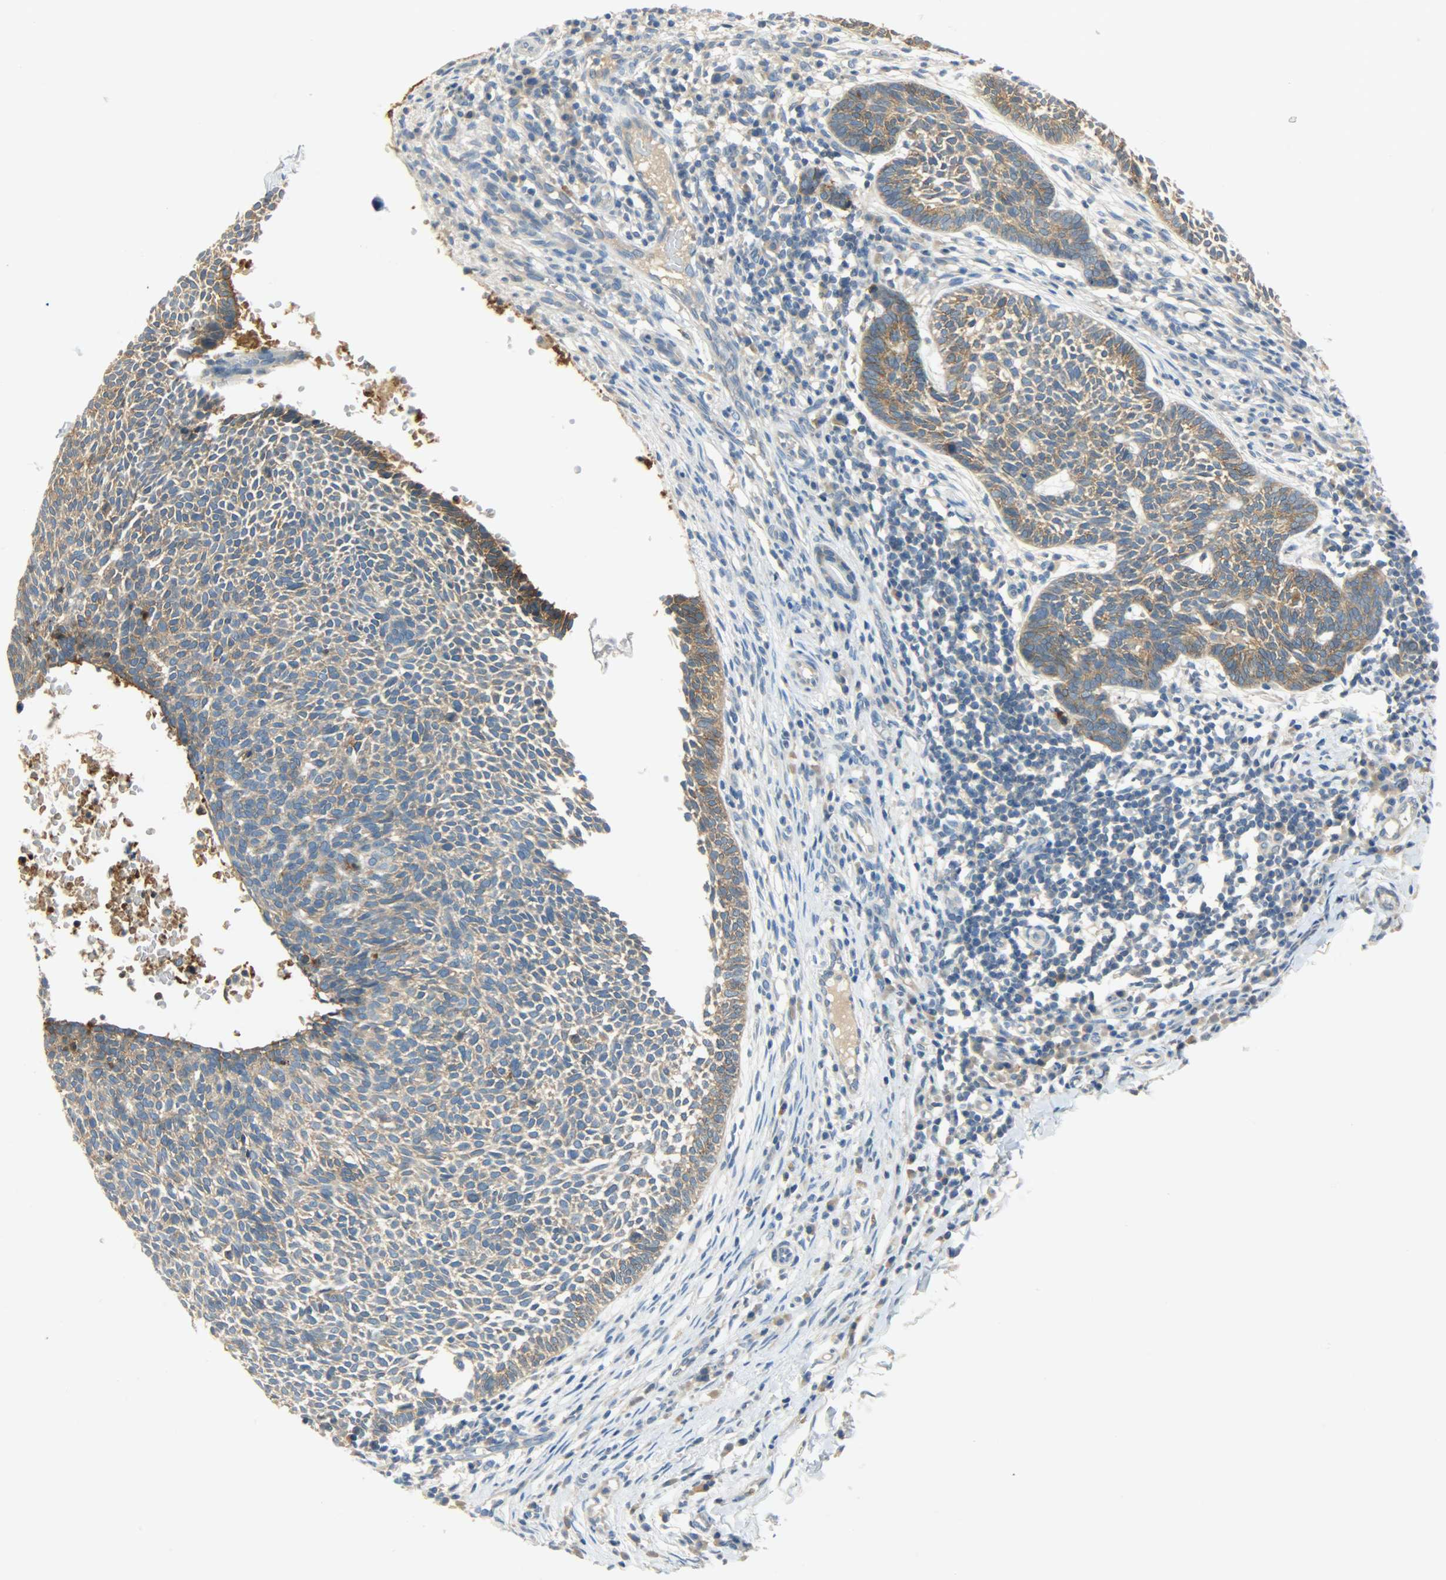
{"staining": {"intensity": "strong", "quantity": ">75%", "location": "cytoplasmic/membranous"}, "tissue": "skin cancer", "cell_type": "Tumor cells", "image_type": "cancer", "snomed": [{"axis": "morphology", "description": "Normal tissue, NOS"}, {"axis": "morphology", "description": "Basal cell carcinoma"}, {"axis": "topography", "description": "Skin"}], "caption": "The image shows staining of skin basal cell carcinoma, revealing strong cytoplasmic/membranous protein expression (brown color) within tumor cells. Nuclei are stained in blue.", "gene": "DSG2", "patient": {"sex": "male", "age": 87}}